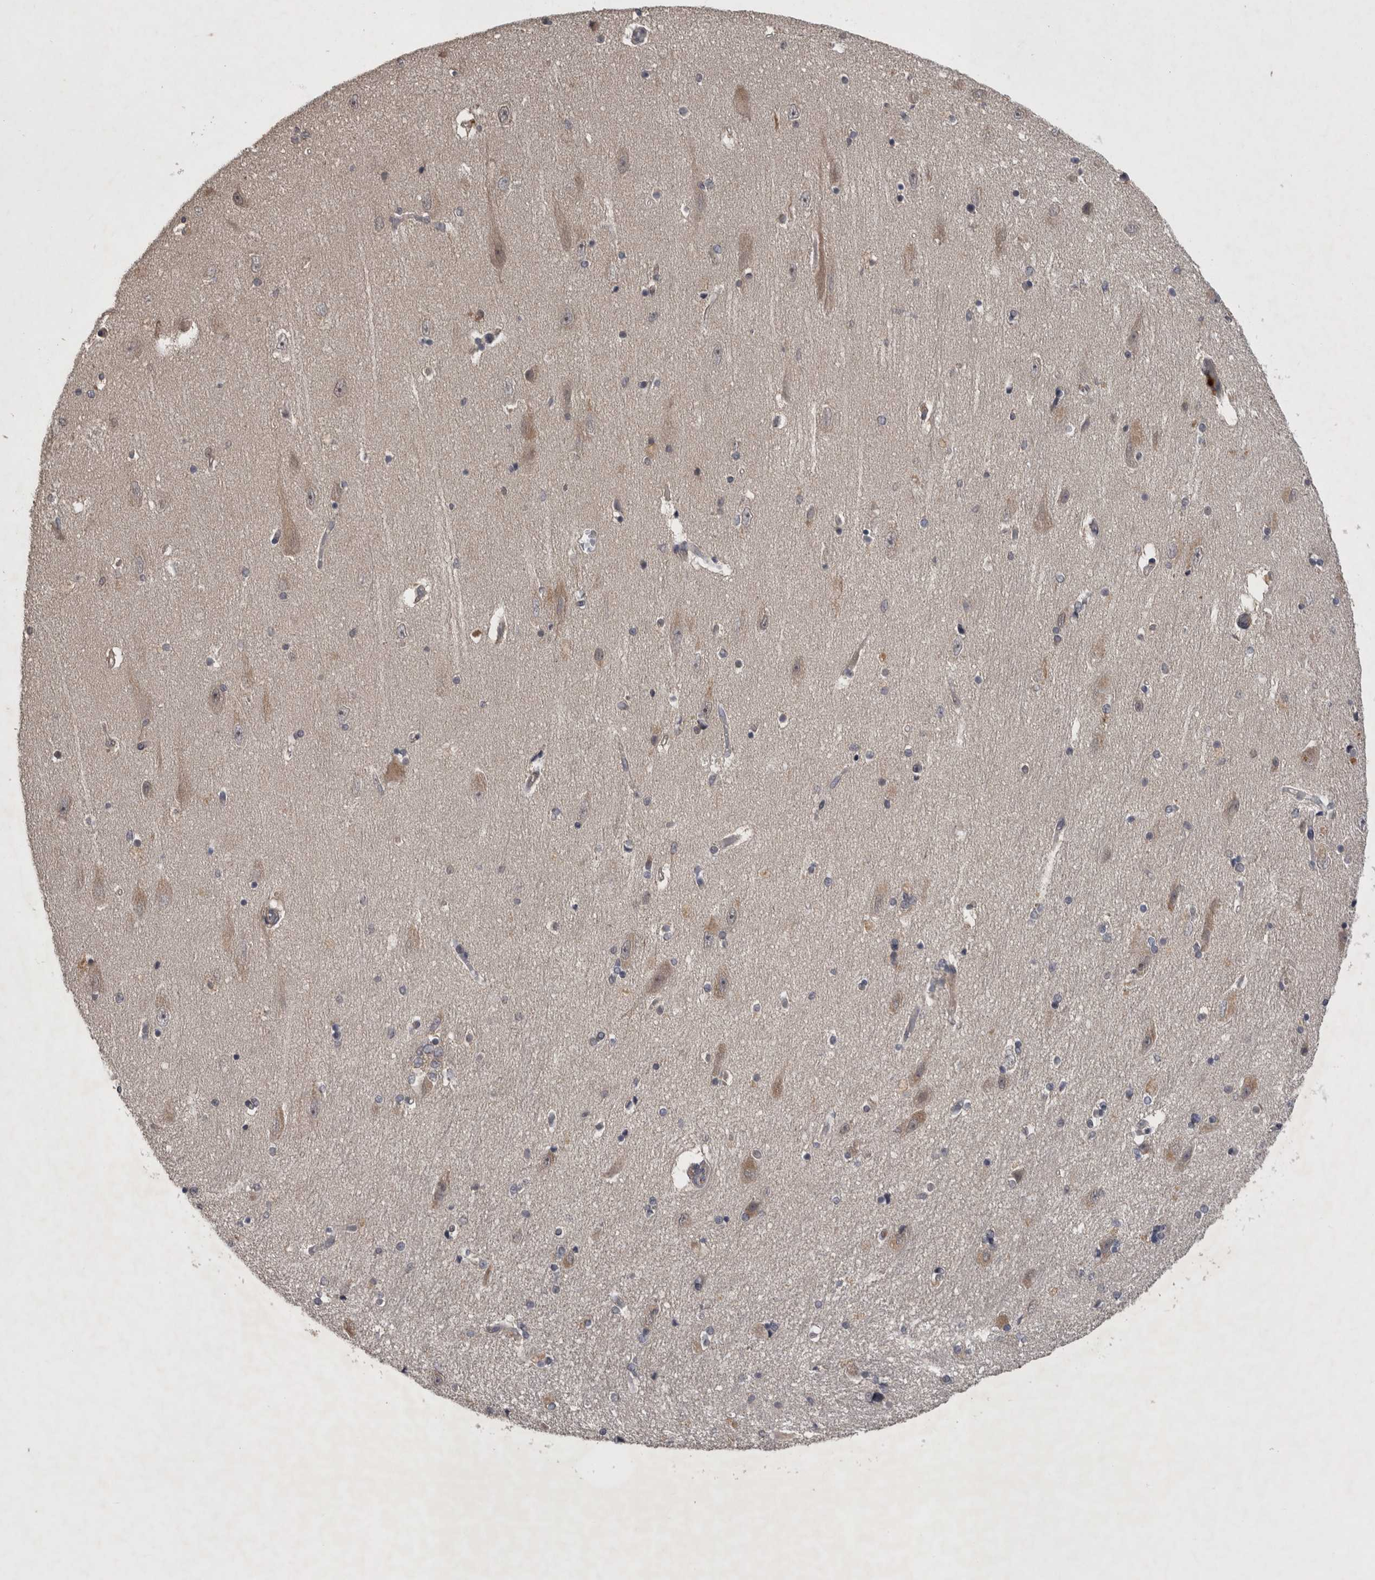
{"staining": {"intensity": "weak", "quantity": "<25%", "location": "cytoplasmic/membranous"}, "tissue": "hippocampus", "cell_type": "Glial cells", "image_type": "normal", "snomed": [{"axis": "morphology", "description": "Normal tissue, NOS"}, {"axis": "topography", "description": "Hippocampus"}], "caption": "DAB immunohistochemical staining of benign hippocampus exhibits no significant staining in glial cells.", "gene": "ZNF114", "patient": {"sex": "female", "age": 54}}